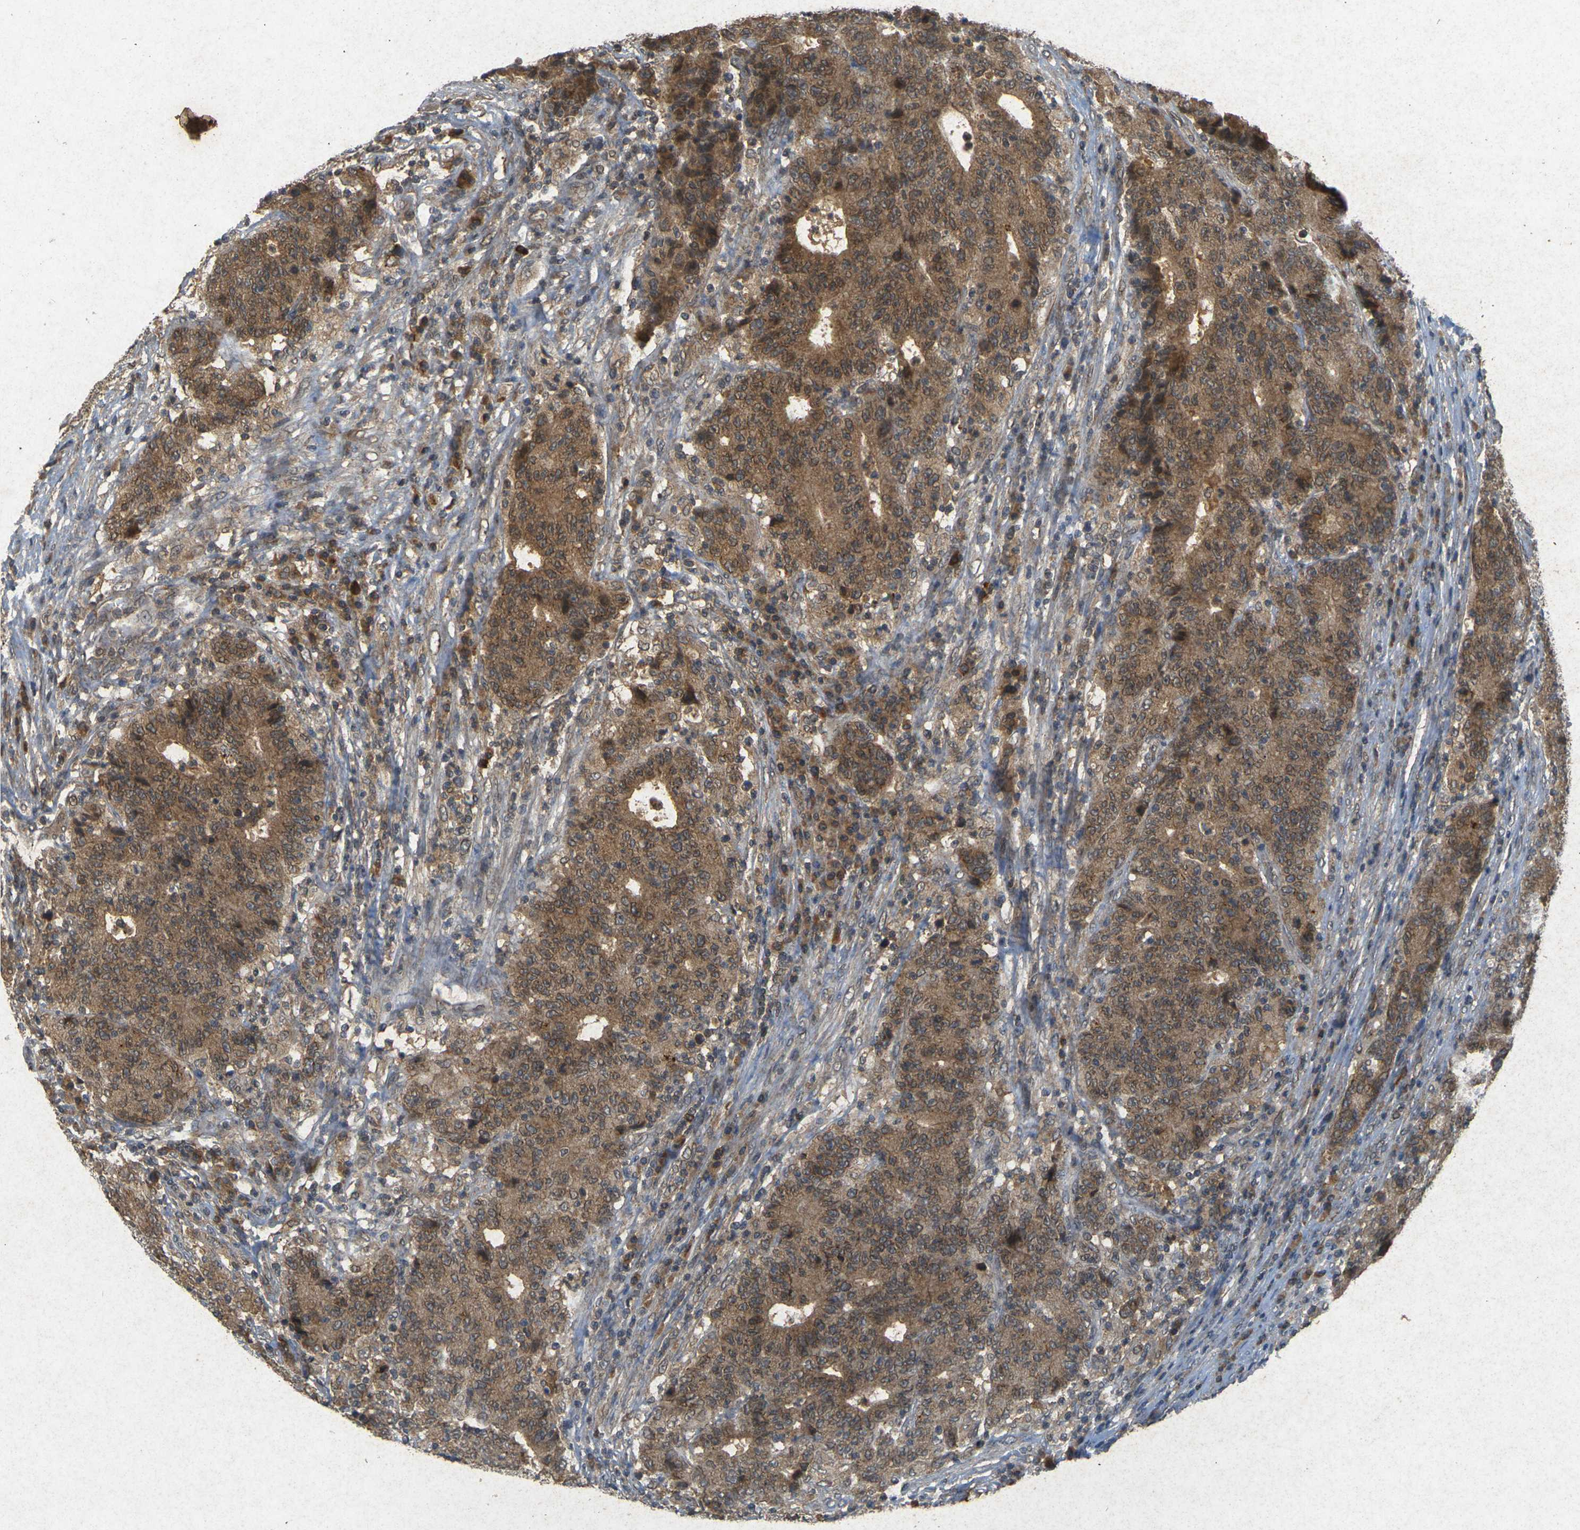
{"staining": {"intensity": "moderate", "quantity": ">75%", "location": "cytoplasmic/membranous"}, "tissue": "colorectal cancer", "cell_type": "Tumor cells", "image_type": "cancer", "snomed": [{"axis": "morphology", "description": "Normal tissue, NOS"}, {"axis": "morphology", "description": "Adenocarcinoma, NOS"}, {"axis": "topography", "description": "Colon"}], "caption": "Immunohistochemical staining of colorectal cancer displays medium levels of moderate cytoplasmic/membranous positivity in approximately >75% of tumor cells.", "gene": "ERN1", "patient": {"sex": "female", "age": 75}}